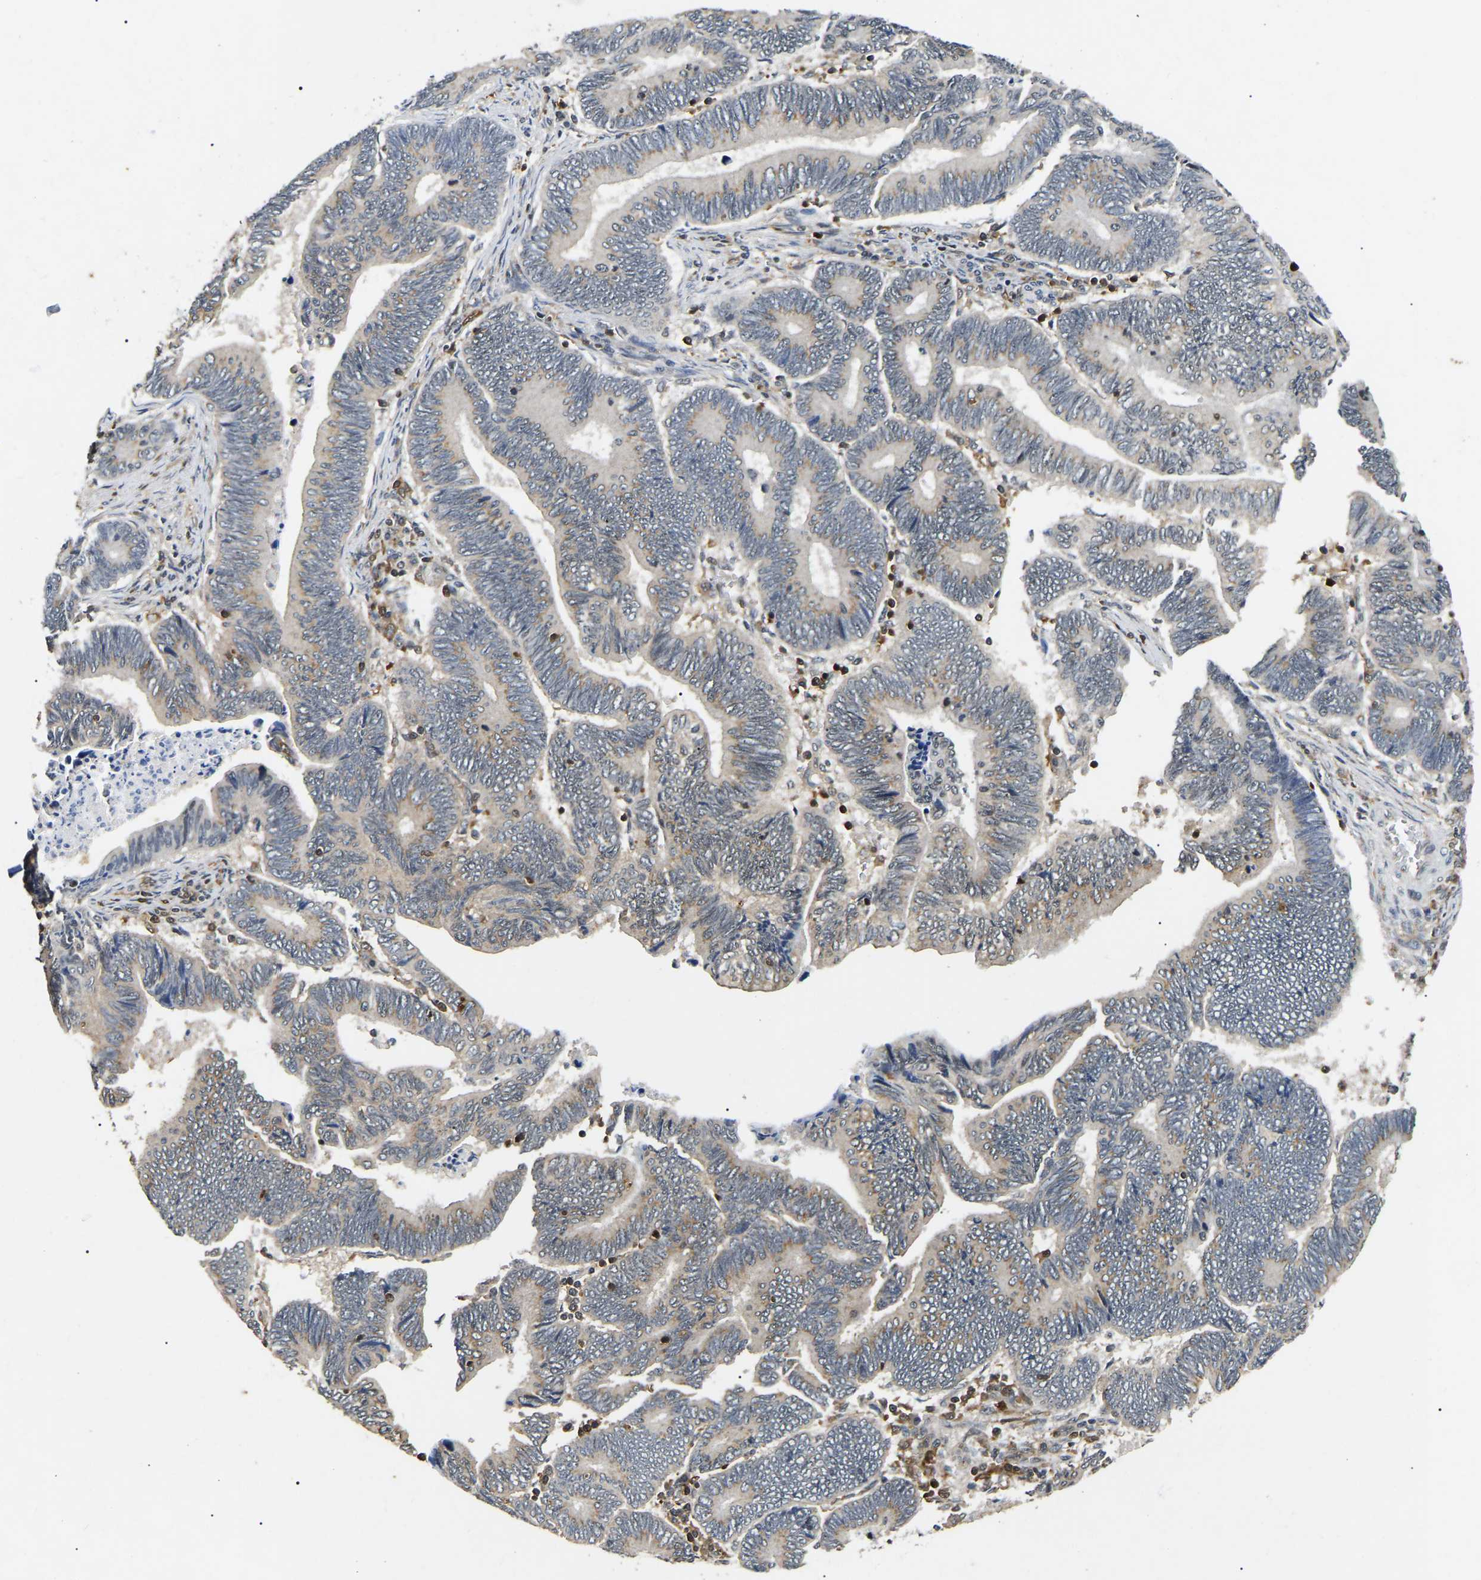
{"staining": {"intensity": "weak", "quantity": "25%-75%", "location": "cytoplasmic/membranous"}, "tissue": "pancreatic cancer", "cell_type": "Tumor cells", "image_type": "cancer", "snomed": [{"axis": "morphology", "description": "Adenocarcinoma, NOS"}, {"axis": "topography", "description": "Pancreas"}], "caption": "Protein analysis of pancreatic cancer tissue demonstrates weak cytoplasmic/membranous expression in about 25%-75% of tumor cells. (Brightfield microscopy of DAB IHC at high magnification).", "gene": "RBM28", "patient": {"sex": "female", "age": 70}}